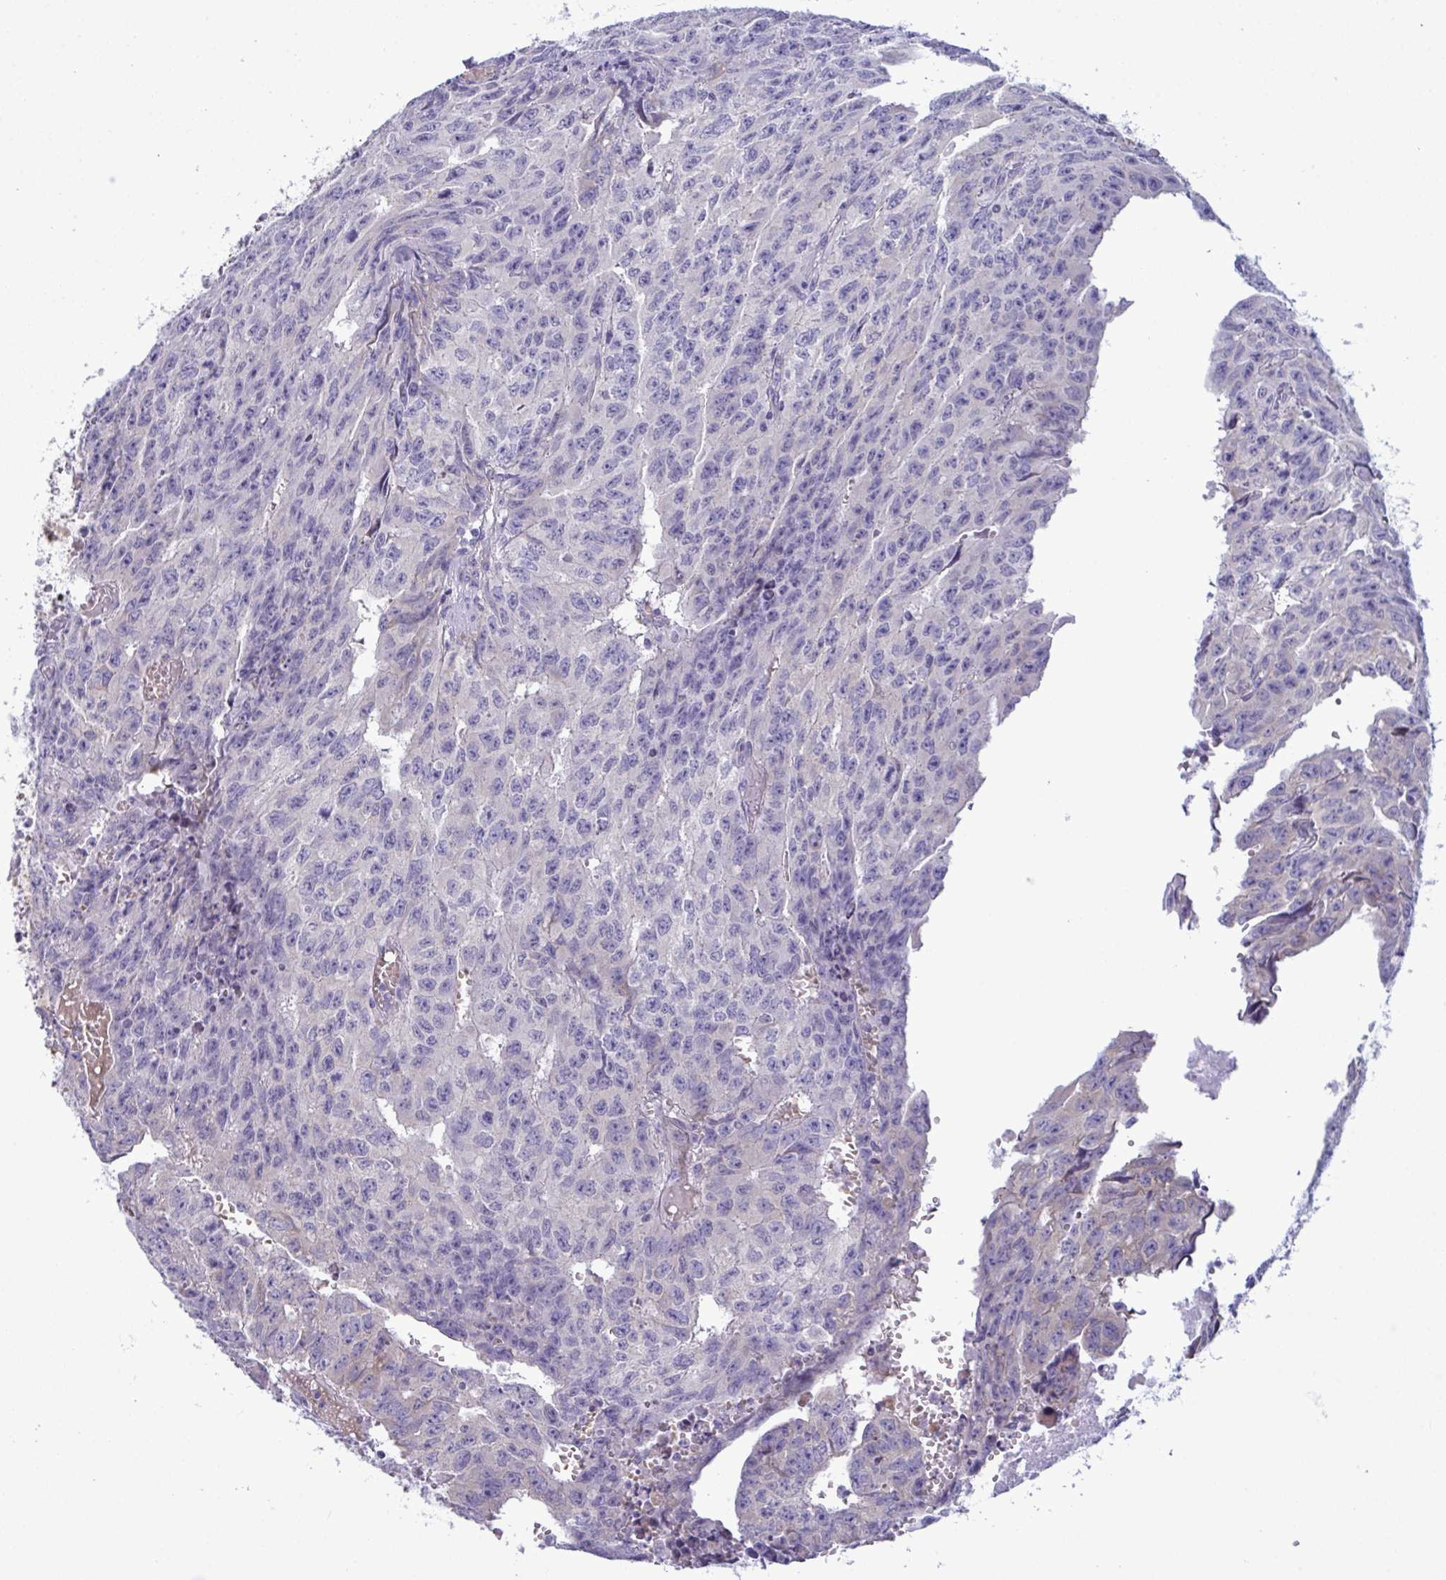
{"staining": {"intensity": "negative", "quantity": "none", "location": "none"}, "tissue": "testis cancer", "cell_type": "Tumor cells", "image_type": "cancer", "snomed": [{"axis": "morphology", "description": "Carcinoma, Embryonal, NOS"}, {"axis": "morphology", "description": "Teratoma, malignant, NOS"}, {"axis": "topography", "description": "Testis"}], "caption": "There is no significant expression in tumor cells of testis embryonal carcinoma. (Stains: DAB immunohistochemistry with hematoxylin counter stain, Microscopy: brightfield microscopy at high magnification).", "gene": "ZNF684", "patient": {"sex": "male", "age": 24}}